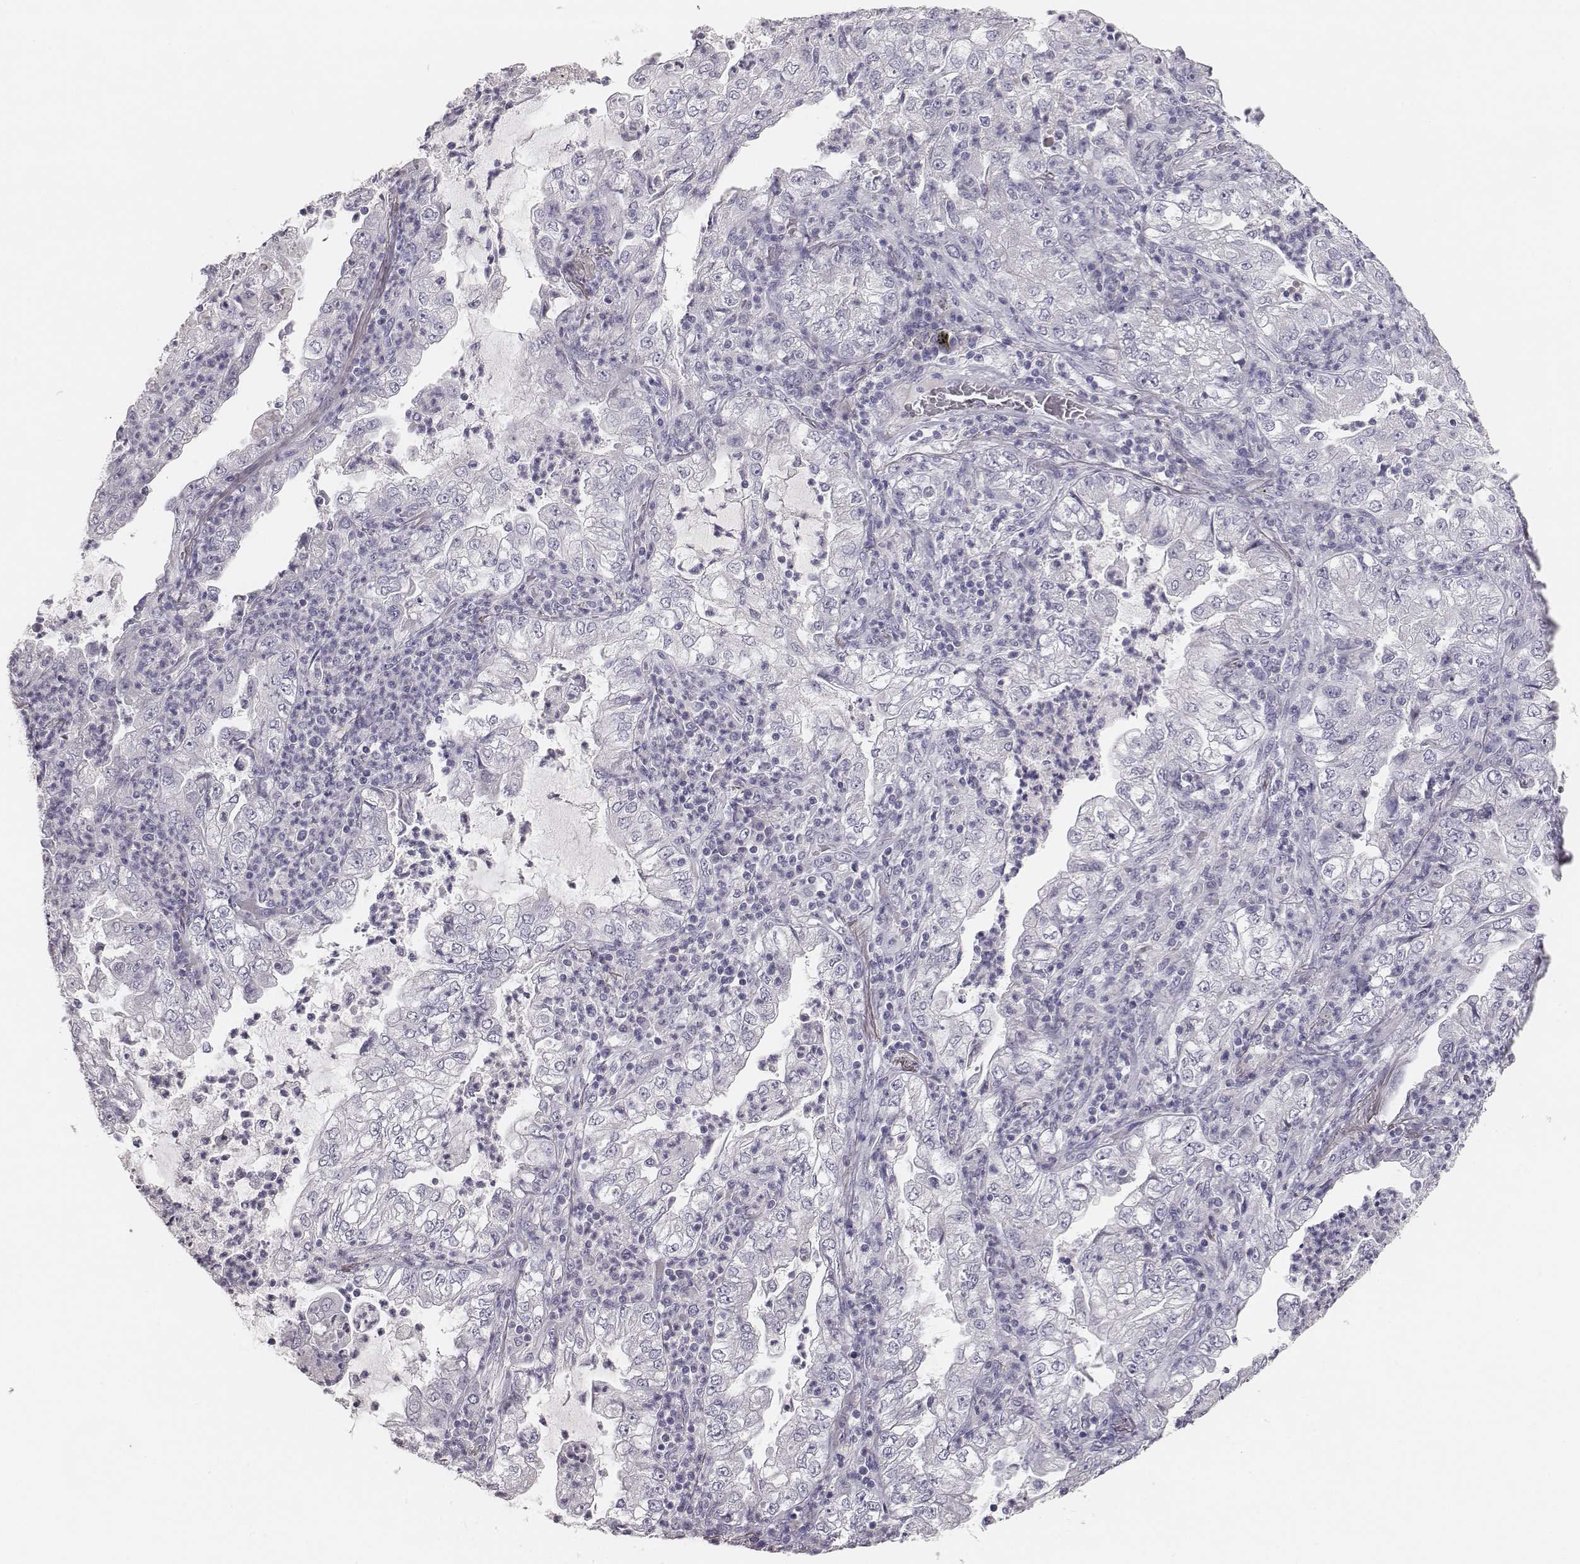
{"staining": {"intensity": "negative", "quantity": "none", "location": "none"}, "tissue": "lung cancer", "cell_type": "Tumor cells", "image_type": "cancer", "snomed": [{"axis": "morphology", "description": "Adenocarcinoma, NOS"}, {"axis": "topography", "description": "Lung"}], "caption": "A photomicrograph of lung cancer stained for a protein exhibits no brown staining in tumor cells.", "gene": "MYH6", "patient": {"sex": "female", "age": 73}}